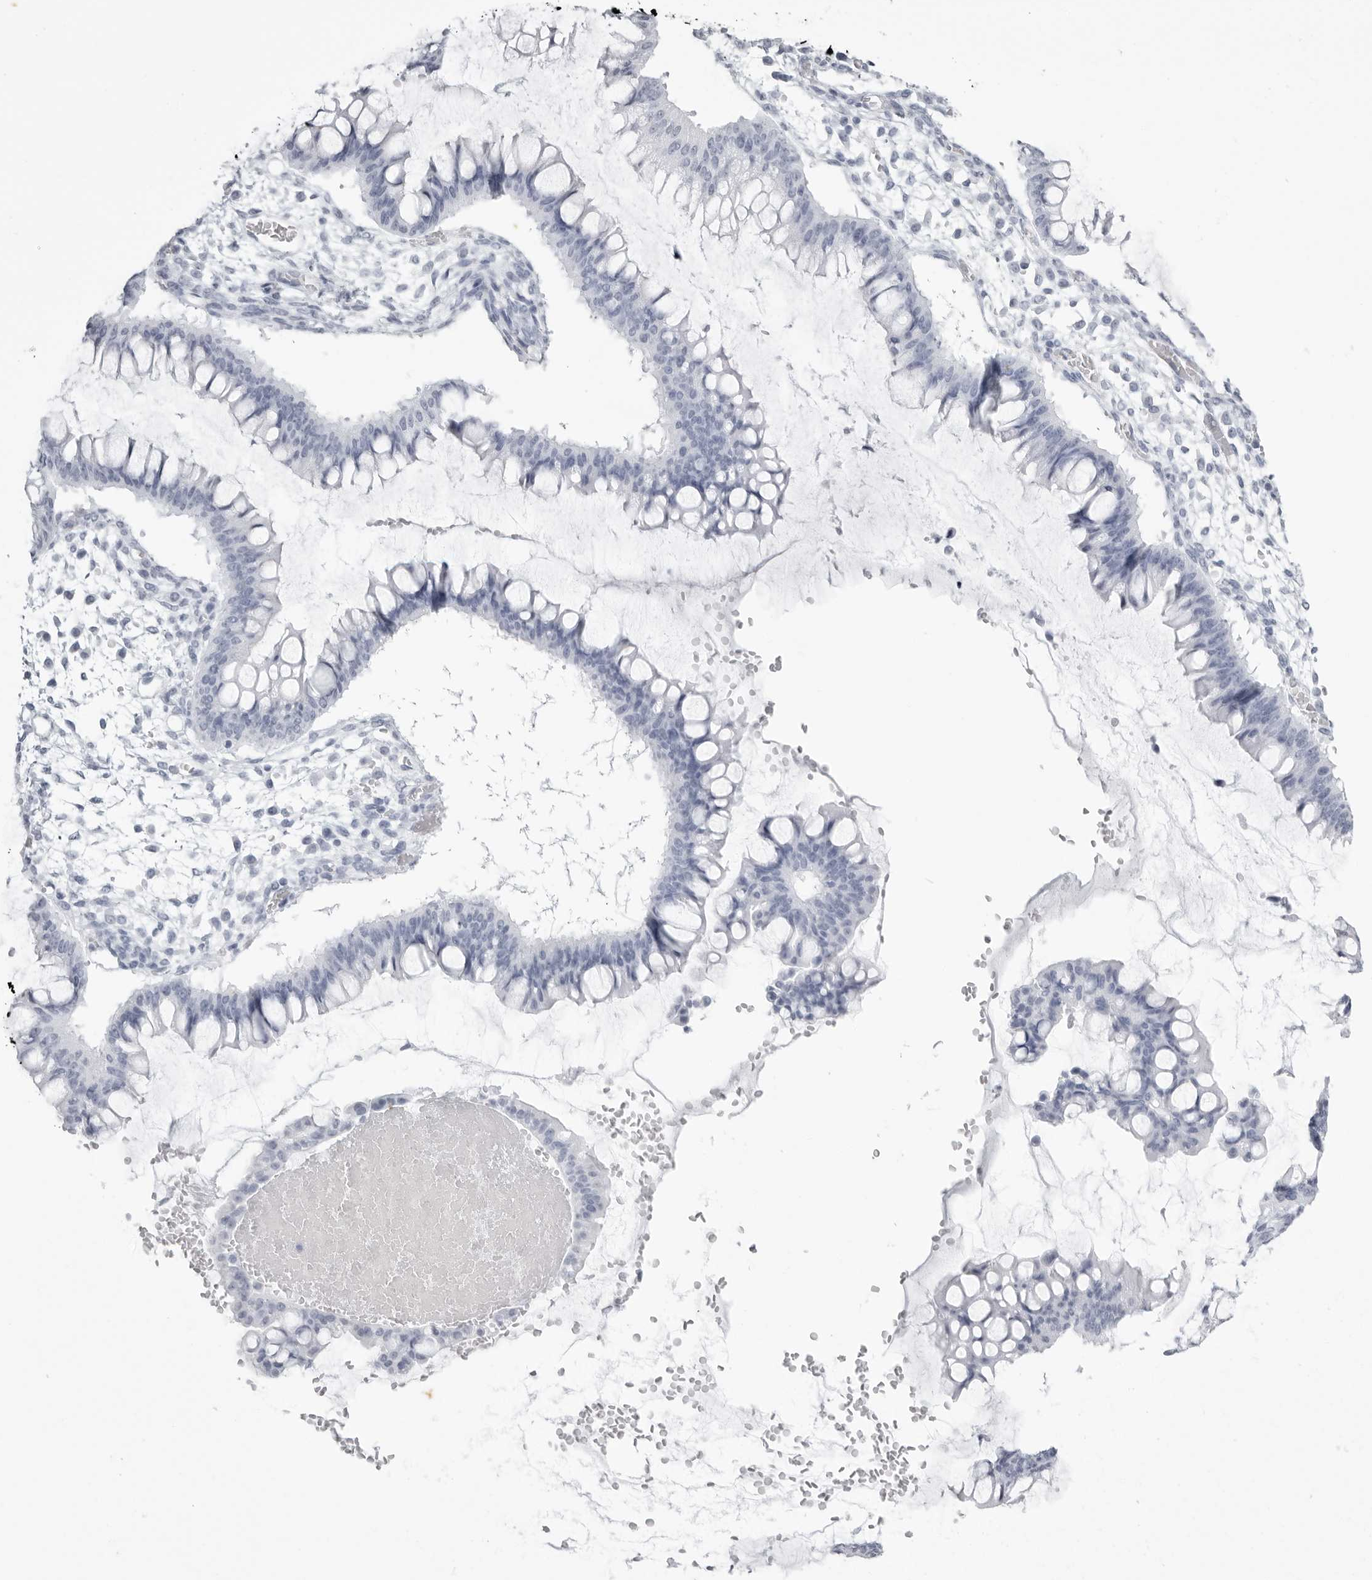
{"staining": {"intensity": "negative", "quantity": "none", "location": "none"}, "tissue": "ovarian cancer", "cell_type": "Tumor cells", "image_type": "cancer", "snomed": [{"axis": "morphology", "description": "Cystadenocarcinoma, mucinous, NOS"}, {"axis": "topography", "description": "Ovary"}], "caption": "Immunohistochemistry (IHC) histopathology image of neoplastic tissue: mucinous cystadenocarcinoma (ovarian) stained with DAB displays no significant protein positivity in tumor cells. (DAB immunohistochemistry visualized using brightfield microscopy, high magnification).", "gene": "KLK9", "patient": {"sex": "female", "age": 73}}